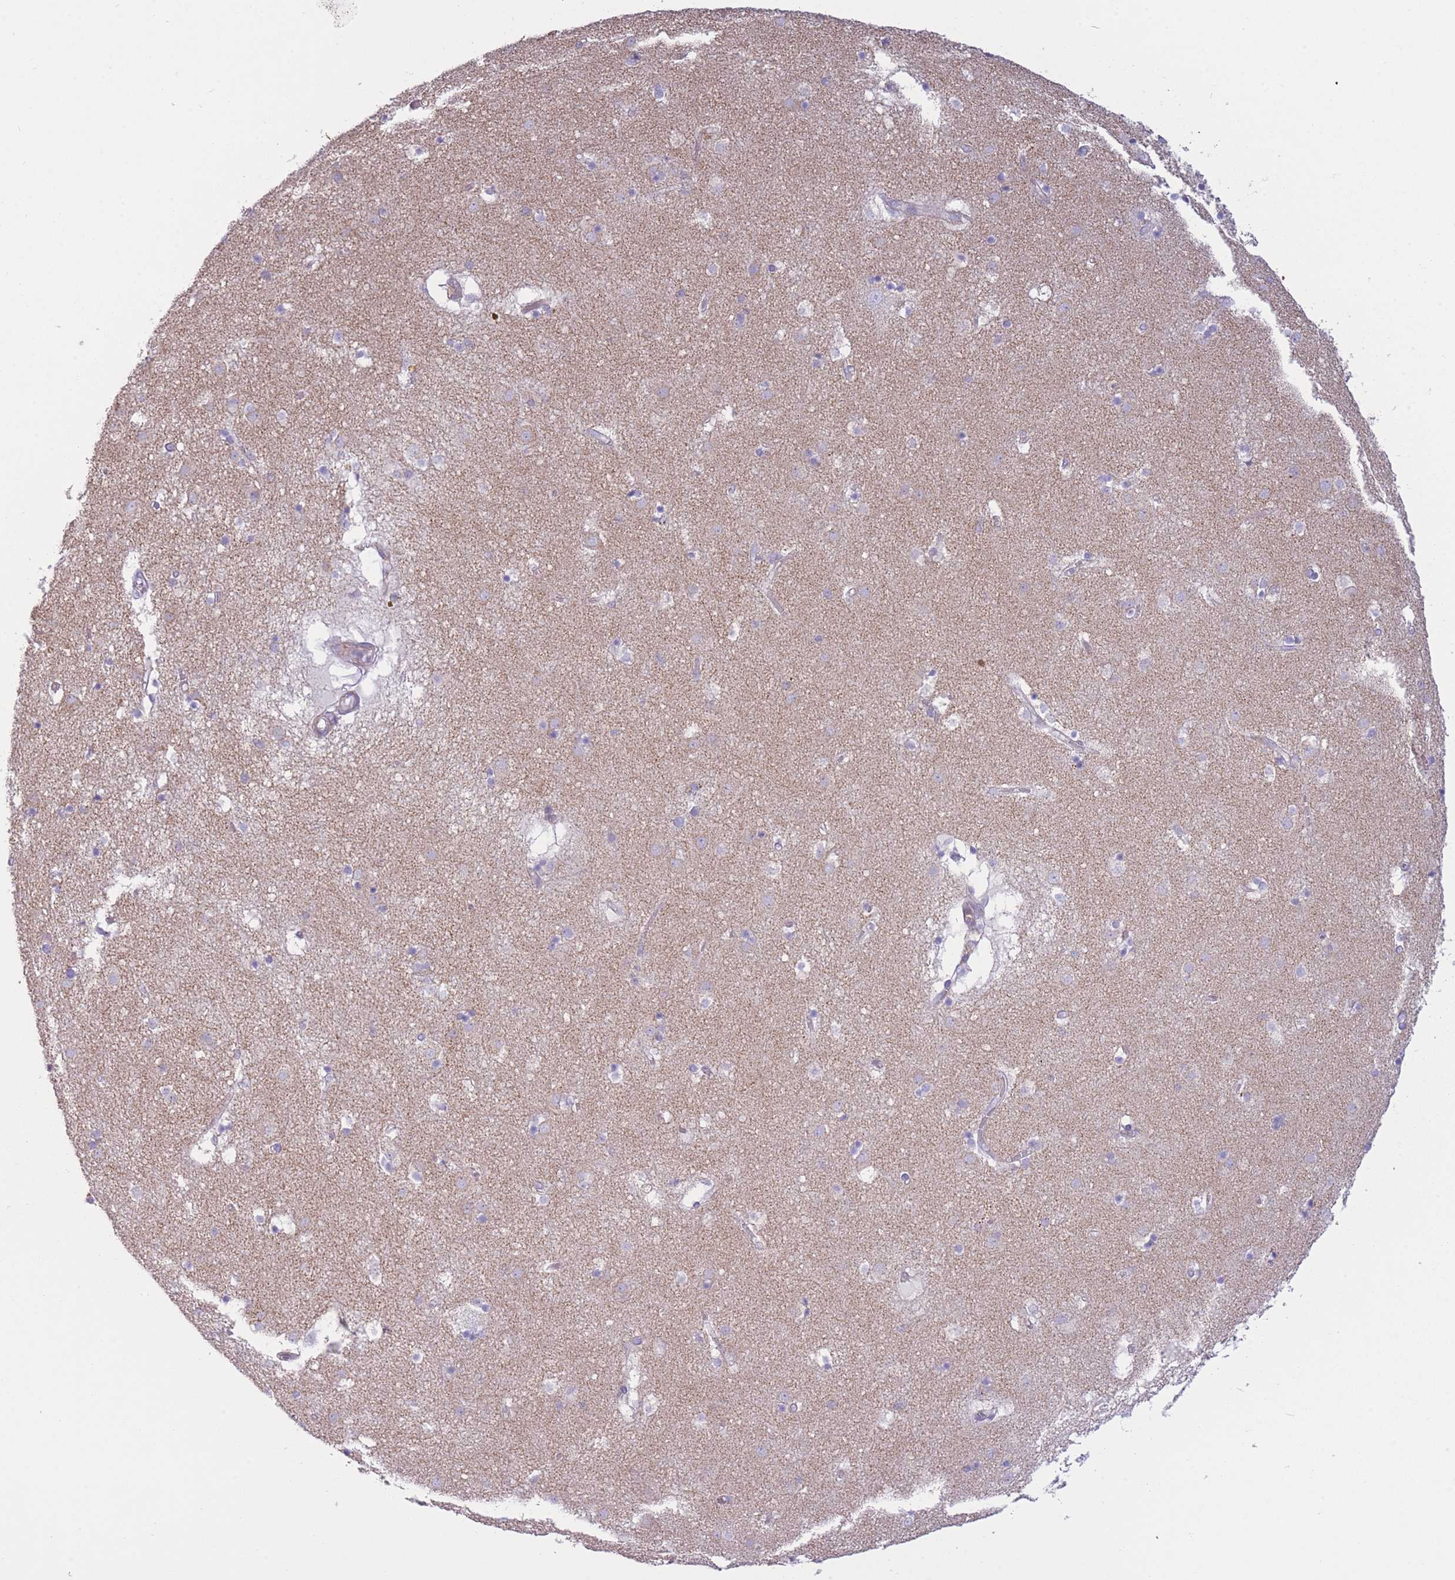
{"staining": {"intensity": "negative", "quantity": "none", "location": "none"}, "tissue": "caudate", "cell_type": "Glial cells", "image_type": "normal", "snomed": [{"axis": "morphology", "description": "Normal tissue, NOS"}, {"axis": "topography", "description": "Lateral ventricle wall"}], "caption": "Caudate was stained to show a protein in brown. There is no significant expression in glial cells. (DAB (3,3'-diaminobenzidine) immunohistochemistry with hematoxylin counter stain).", "gene": "PDHA1", "patient": {"sex": "male", "age": 70}}